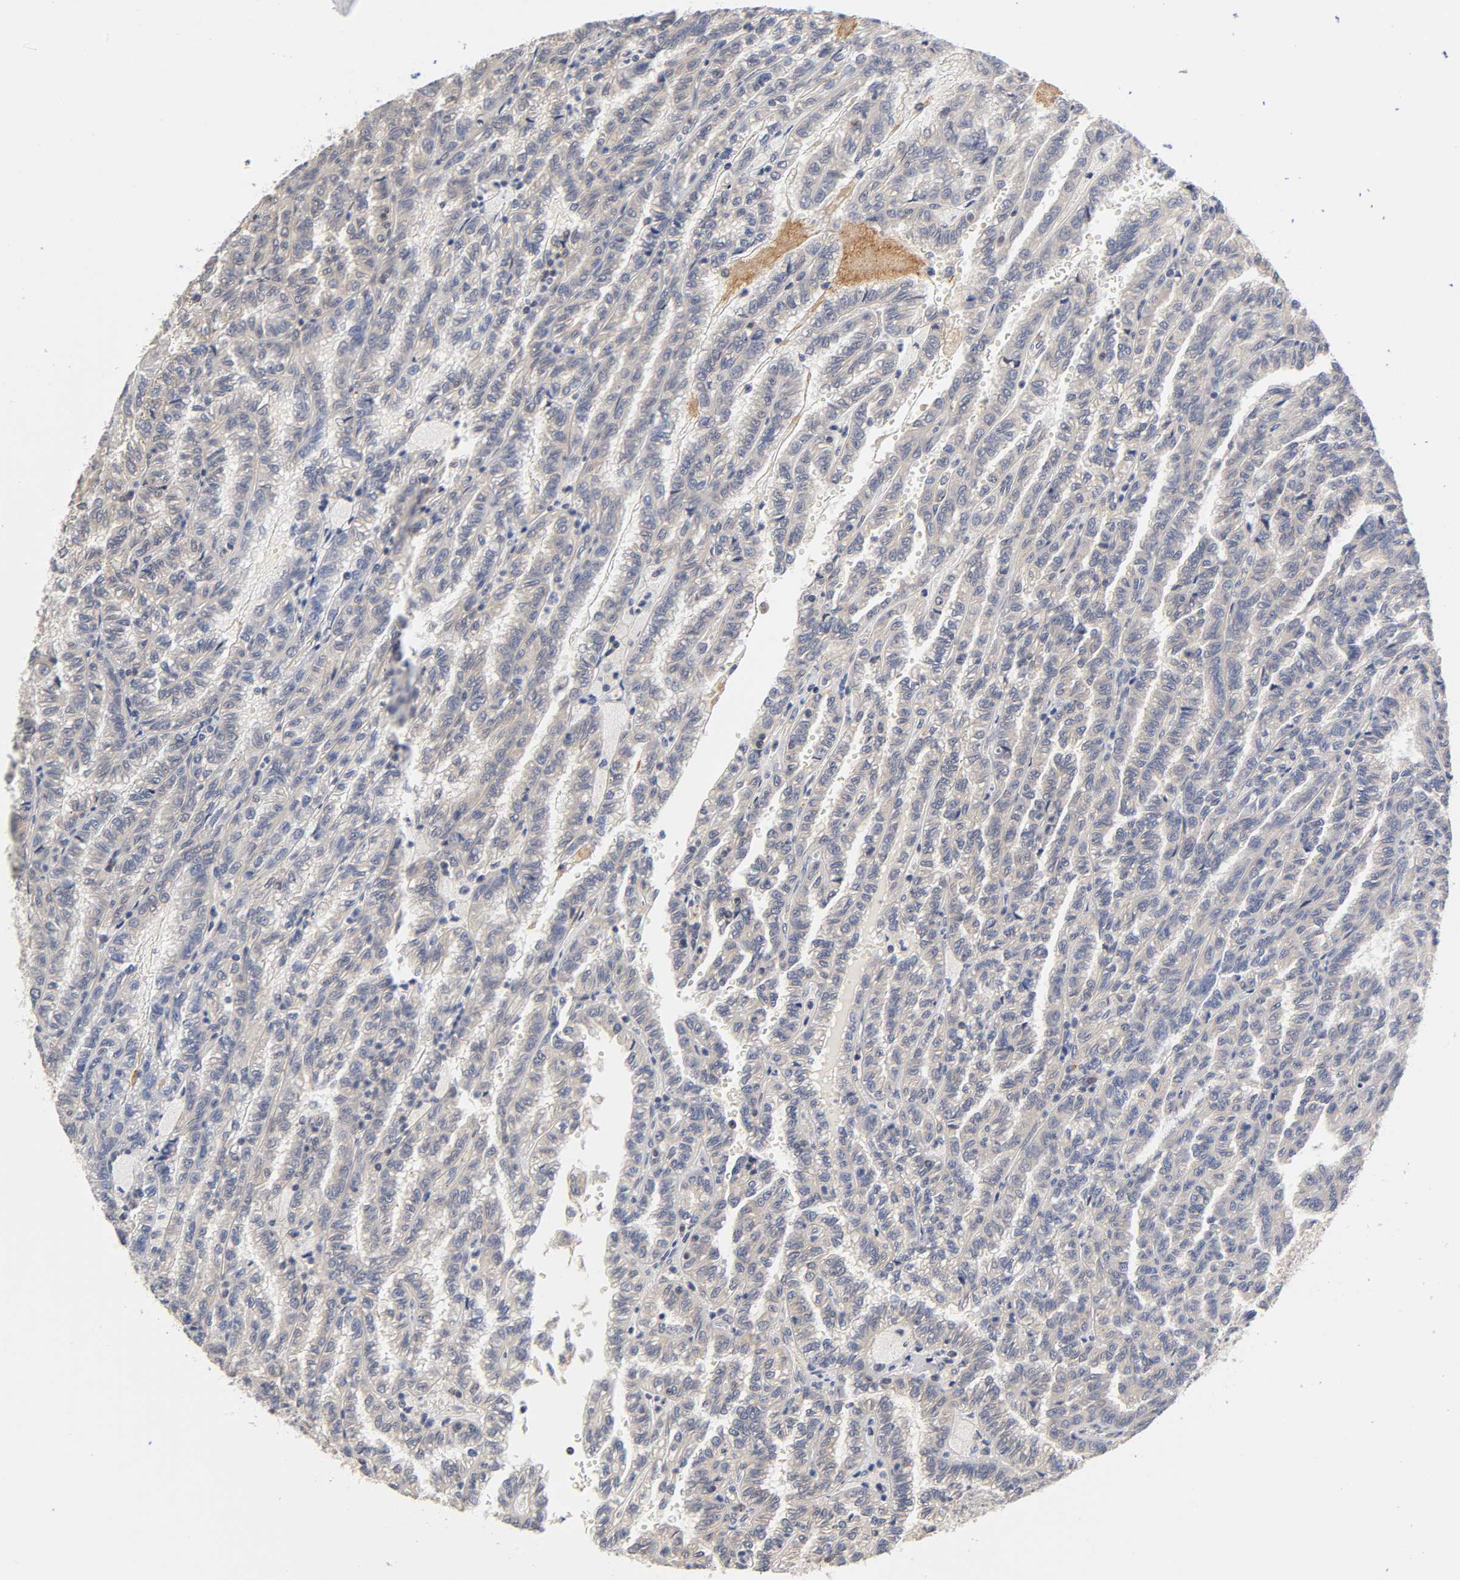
{"staining": {"intensity": "negative", "quantity": "none", "location": "none"}, "tissue": "renal cancer", "cell_type": "Tumor cells", "image_type": "cancer", "snomed": [{"axis": "morphology", "description": "Inflammation, NOS"}, {"axis": "morphology", "description": "Adenocarcinoma, NOS"}, {"axis": "topography", "description": "Kidney"}], "caption": "An immunohistochemistry (IHC) photomicrograph of adenocarcinoma (renal) is shown. There is no staining in tumor cells of adenocarcinoma (renal).", "gene": "PDE5A", "patient": {"sex": "male", "age": 68}}